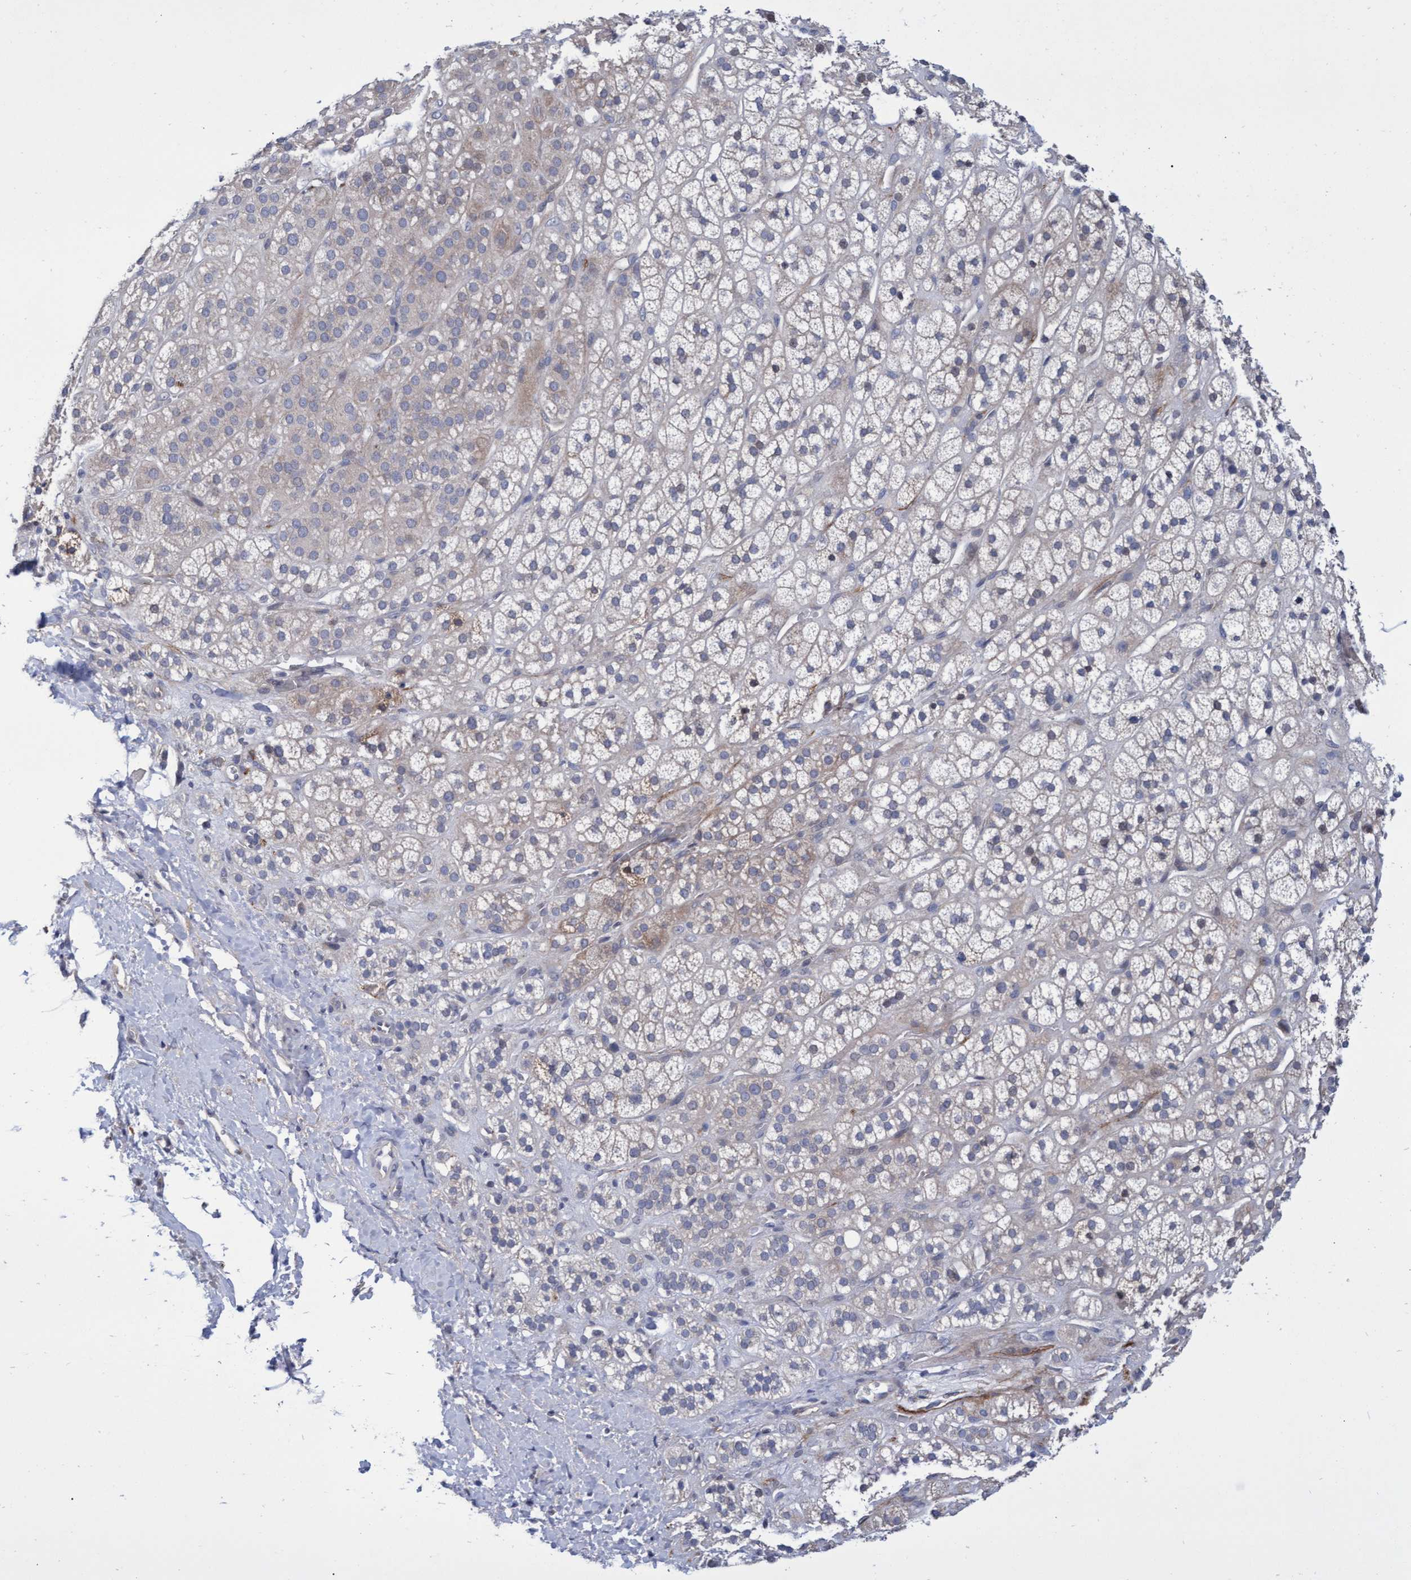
{"staining": {"intensity": "moderate", "quantity": "25%-75%", "location": "cytoplasmic/membranous"}, "tissue": "adrenal gland", "cell_type": "Glandular cells", "image_type": "normal", "snomed": [{"axis": "morphology", "description": "Normal tissue, NOS"}, {"axis": "topography", "description": "Adrenal gland"}], "caption": "IHC (DAB (3,3'-diaminobenzidine)) staining of benign adrenal gland reveals moderate cytoplasmic/membranous protein positivity in about 25%-75% of glandular cells.", "gene": "ABCF2", "patient": {"sex": "male", "age": 56}}